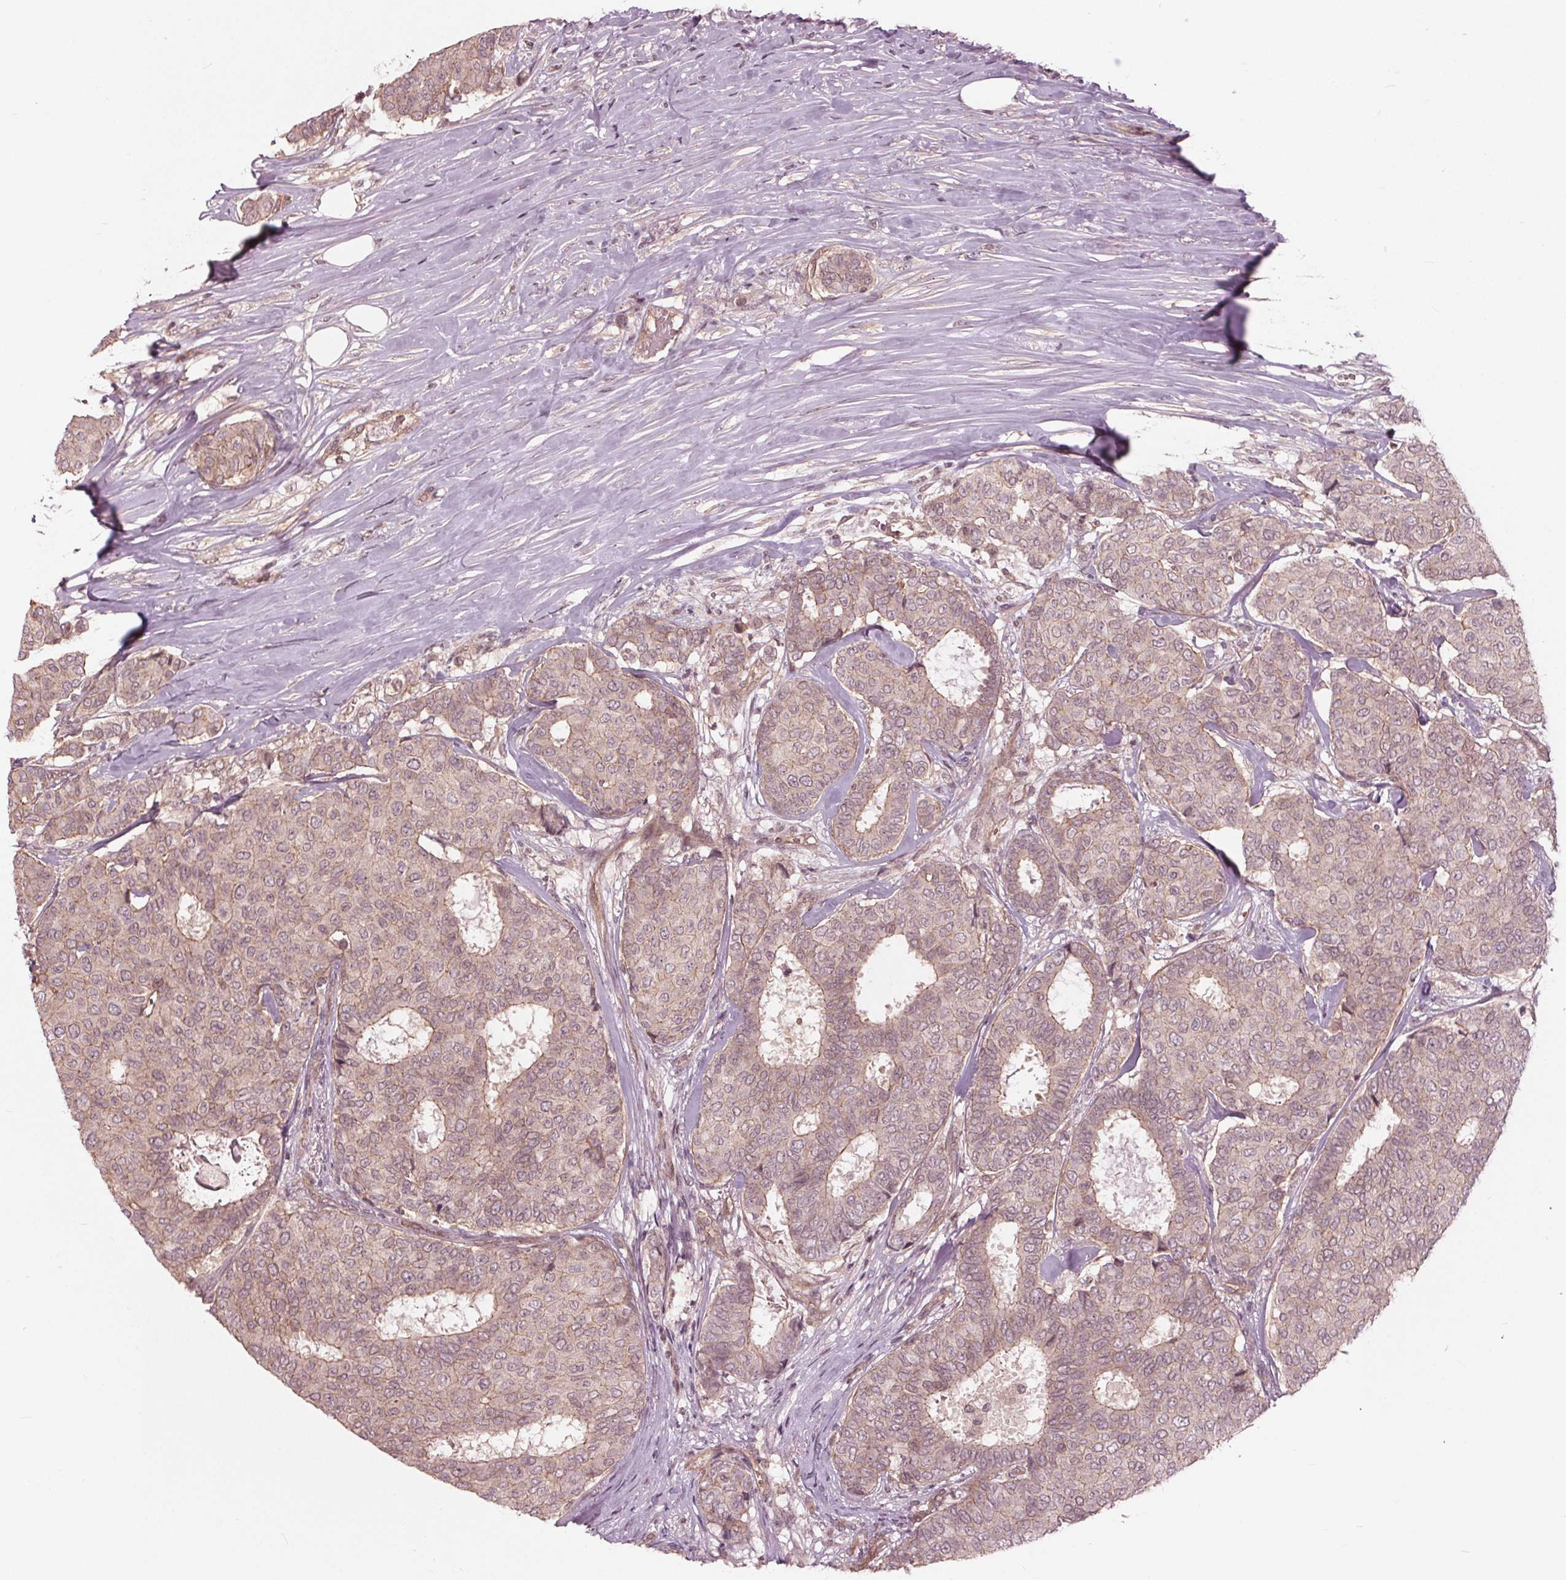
{"staining": {"intensity": "weak", "quantity": ">75%", "location": "cytoplasmic/membranous"}, "tissue": "breast cancer", "cell_type": "Tumor cells", "image_type": "cancer", "snomed": [{"axis": "morphology", "description": "Duct carcinoma"}, {"axis": "topography", "description": "Breast"}], "caption": "A brown stain highlights weak cytoplasmic/membranous positivity of a protein in infiltrating ductal carcinoma (breast) tumor cells.", "gene": "BTBD1", "patient": {"sex": "female", "age": 75}}